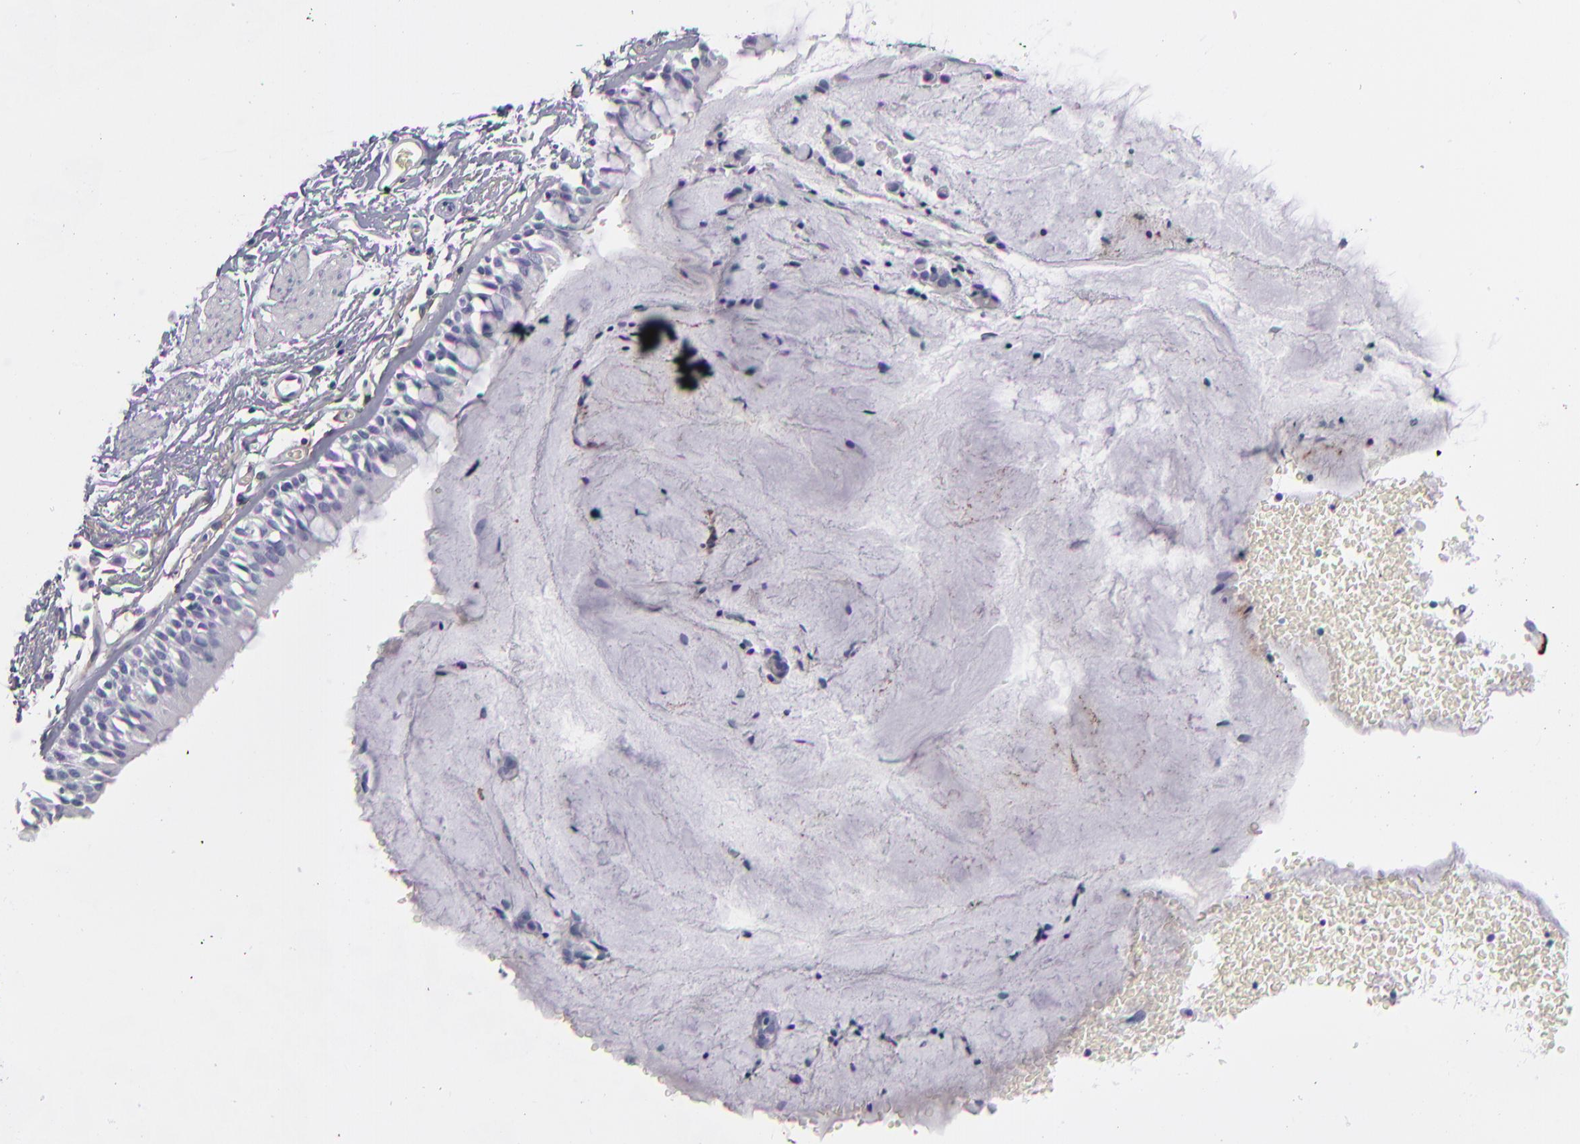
{"staining": {"intensity": "negative", "quantity": "none", "location": "none"}, "tissue": "bronchus", "cell_type": "Respiratory epithelial cells", "image_type": "normal", "snomed": [{"axis": "morphology", "description": "Normal tissue, NOS"}, {"axis": "topography", "description": "Lymph node of abdomen"}, {"axis": "topography", "description": "Lymph node of pelvis"}], "caption": "An IHC image of unremarkable bronchus is shown. There is no staining in respiratory epithelial cells of bronchus. The staining is performed using DAB brown chromogen with nuclei counter-stained in using hematoxylin.", "gene": "ANPEP", "patient": {"sex": "female", "age": 65}}